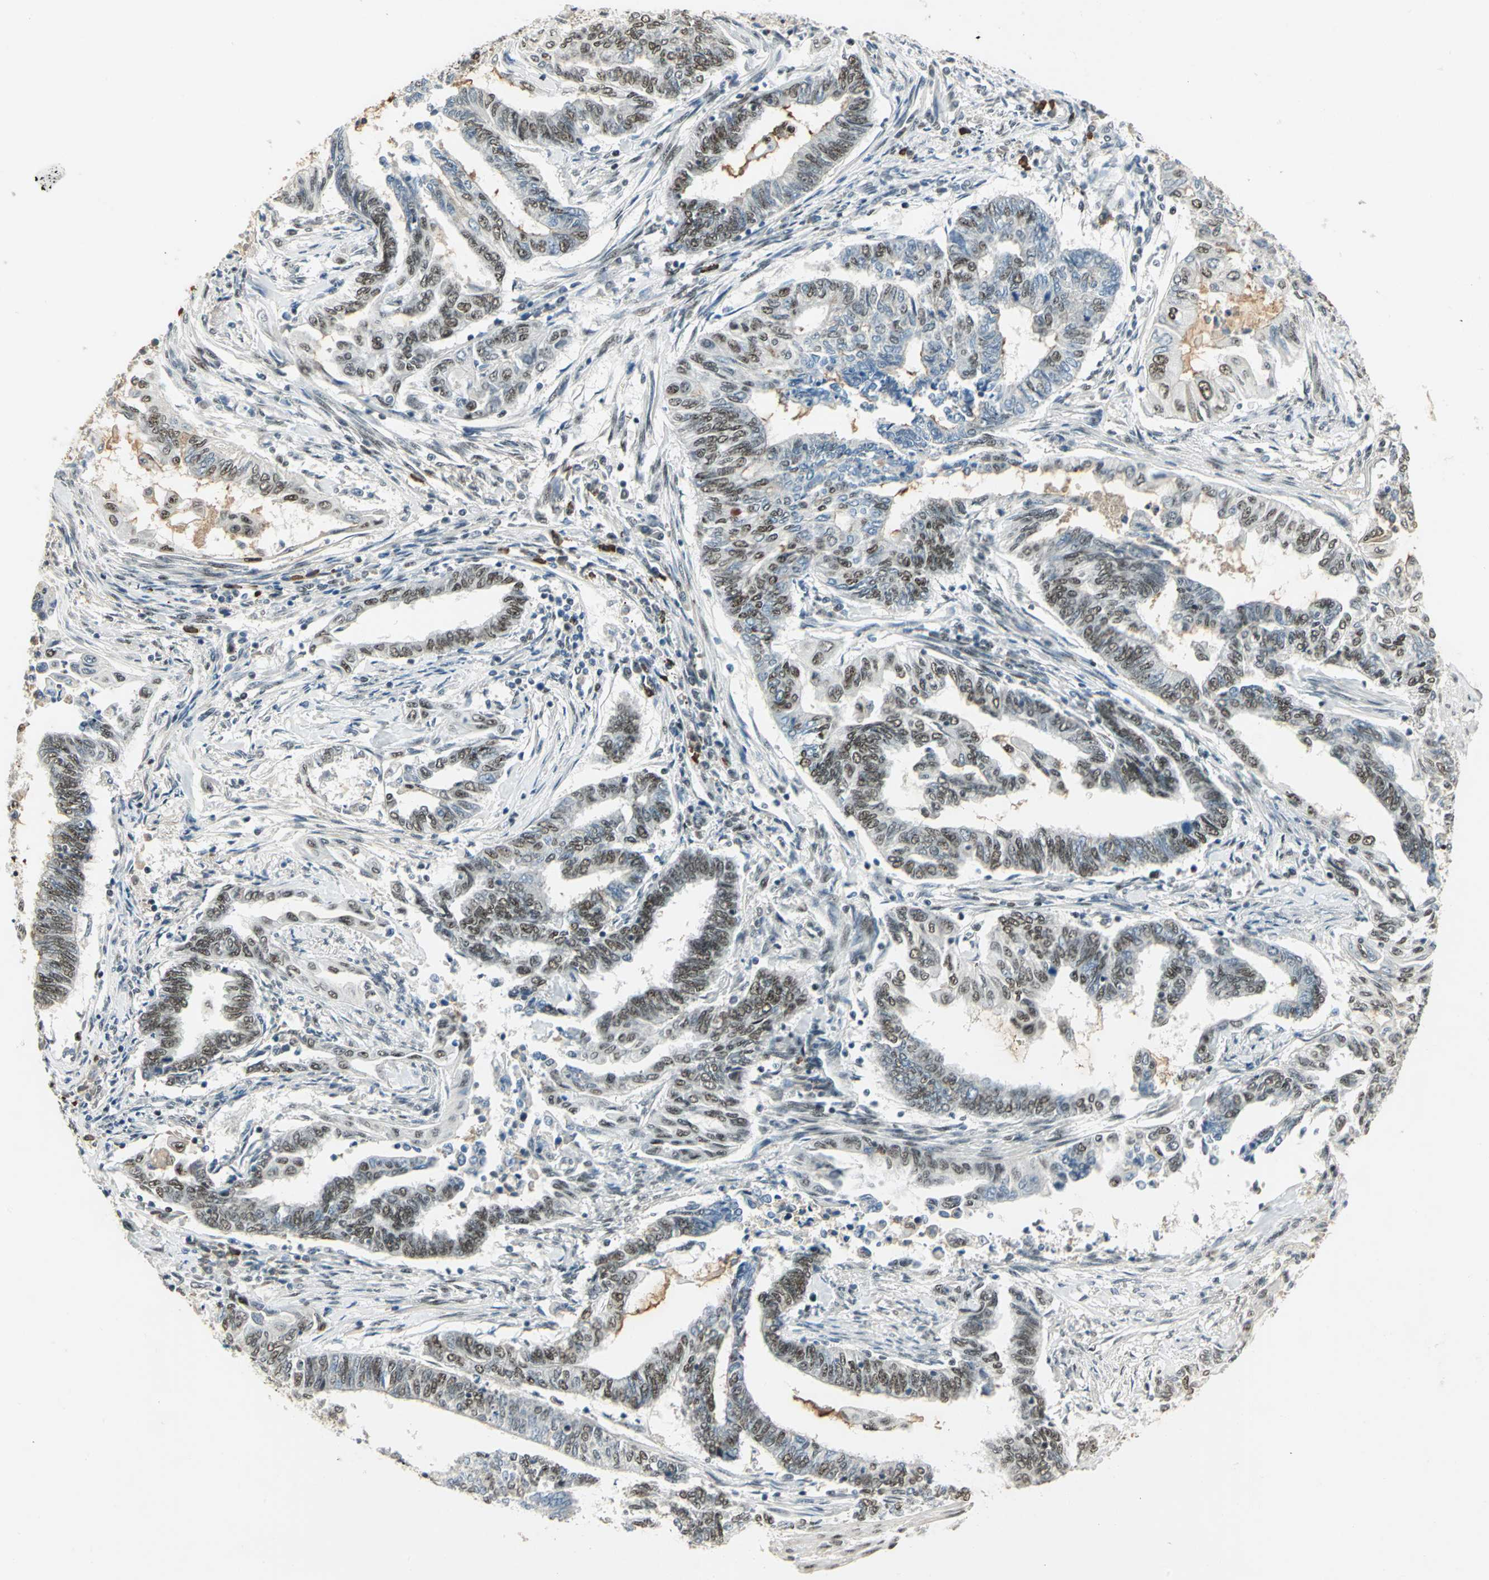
{"staining": {"intensity": "moderate", "quantity": ">75%", "location": "nuclear"}, "tissue": "endometrial cancer", "cell_type": "Tumor cells", "image_type": "cancer", "snomed": [{"axis": "morphology", "description": "Adenocarcinoma, NOS"}, {"axis": "topography", "description": "Uterus"}, {"axis": "topography", "description": "Endometrium"}], "caption": "Human adenocarcinoma (endometrial) stained for a protein (brown) shows moderate nuclear positive staining in about >75% of tumor cells.", "gene": "CCNT1", "patient": {"sex": "female", "age": 70}}